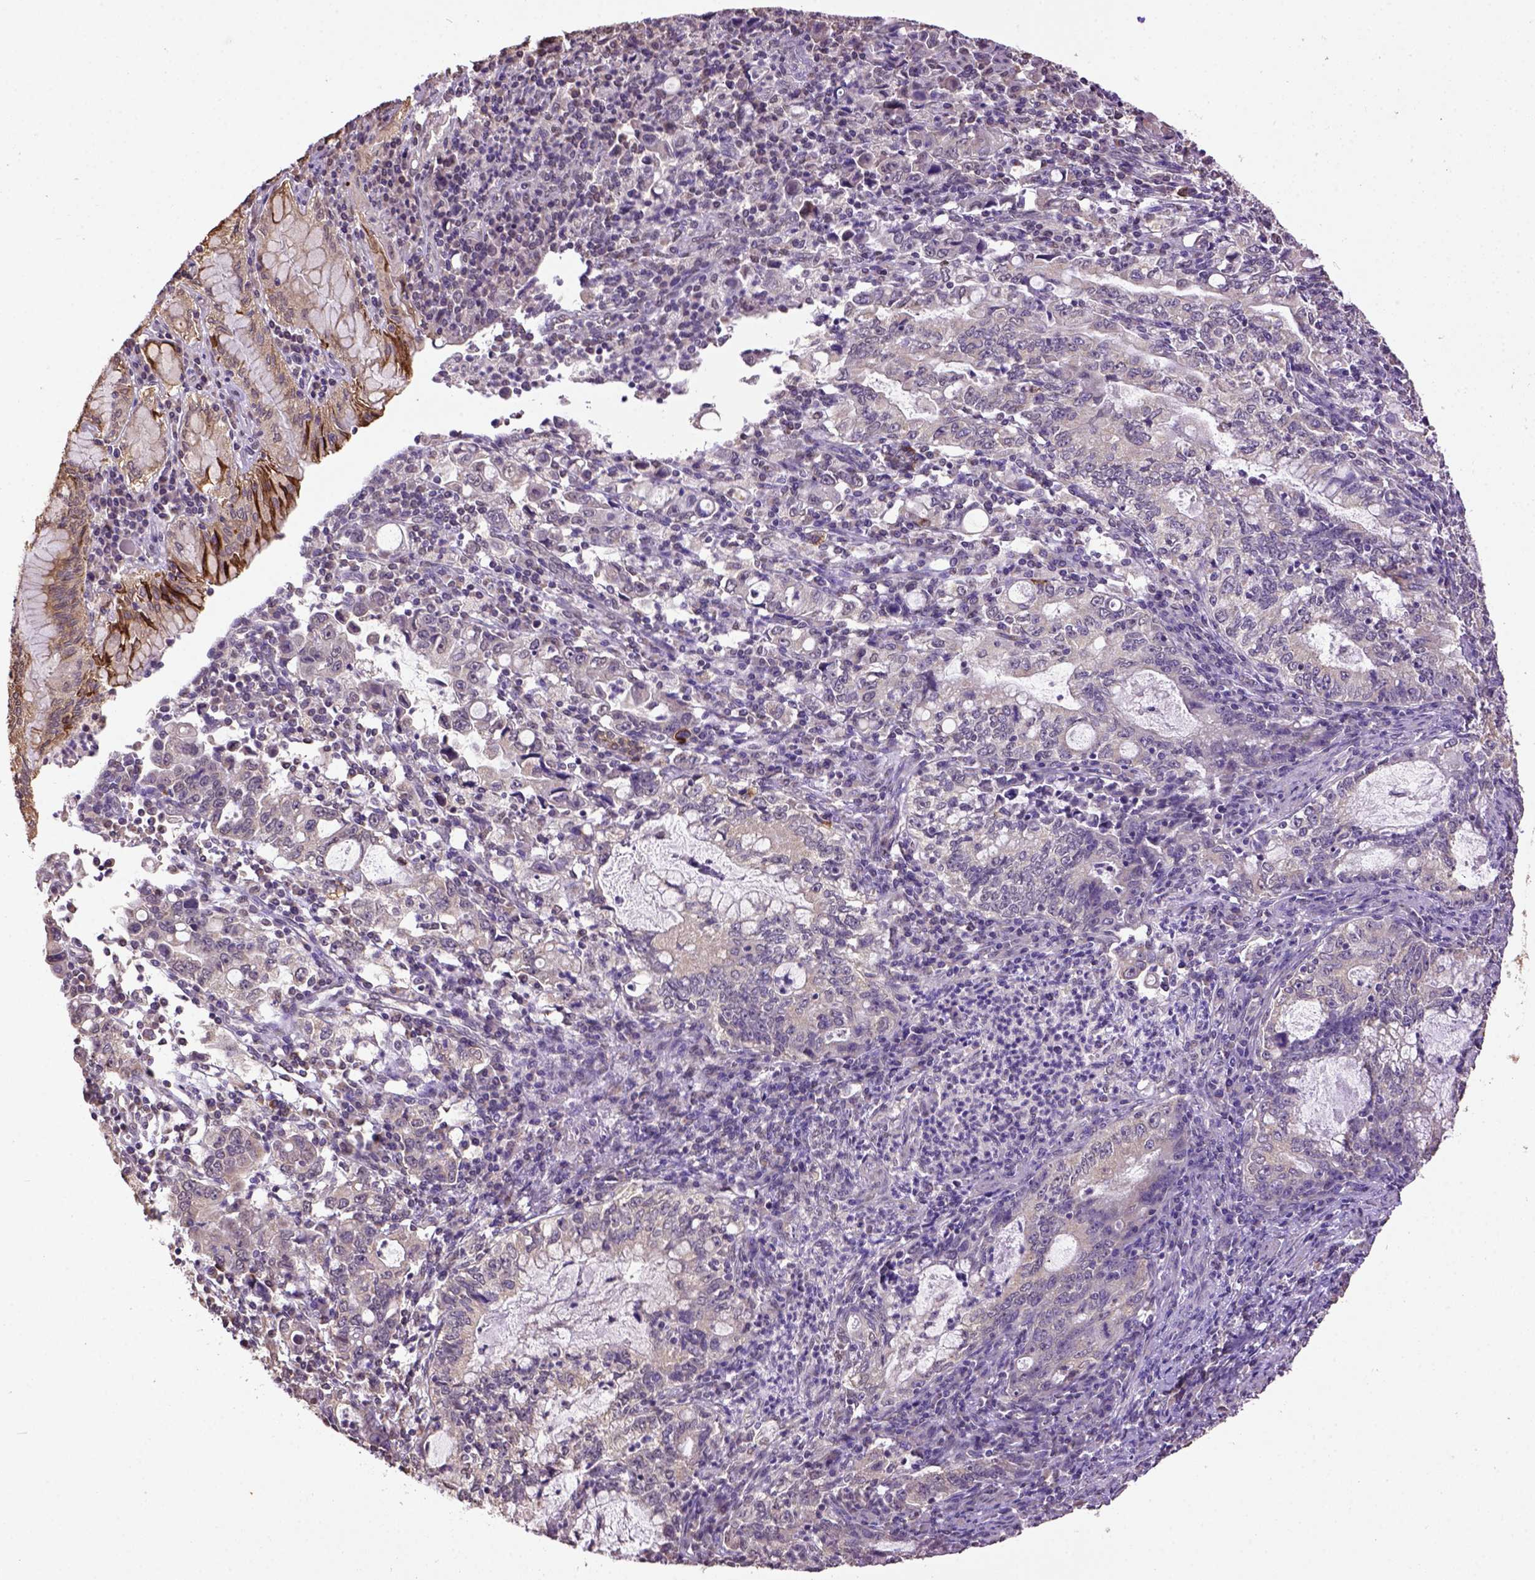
{"staining": {"intensity": "weak", "quantity": "<25%", "location": "cytoplasmic/membranous"}, "tissue": "stomach cancer", "cell_type": "Tumor cells", "image_type": "cancer", "snomed": [{"axis": "morphology", "description": "Adenocarcinoma, NOS"}, {"axis": "topography", "description": "Stomach, lower"}], "caption": "Tumor cells are negative for brown protein staining in stomach cancer (adenocarcinoma).", "gene": "WDR17", "patient": {"sex": "female", "age": 72}}